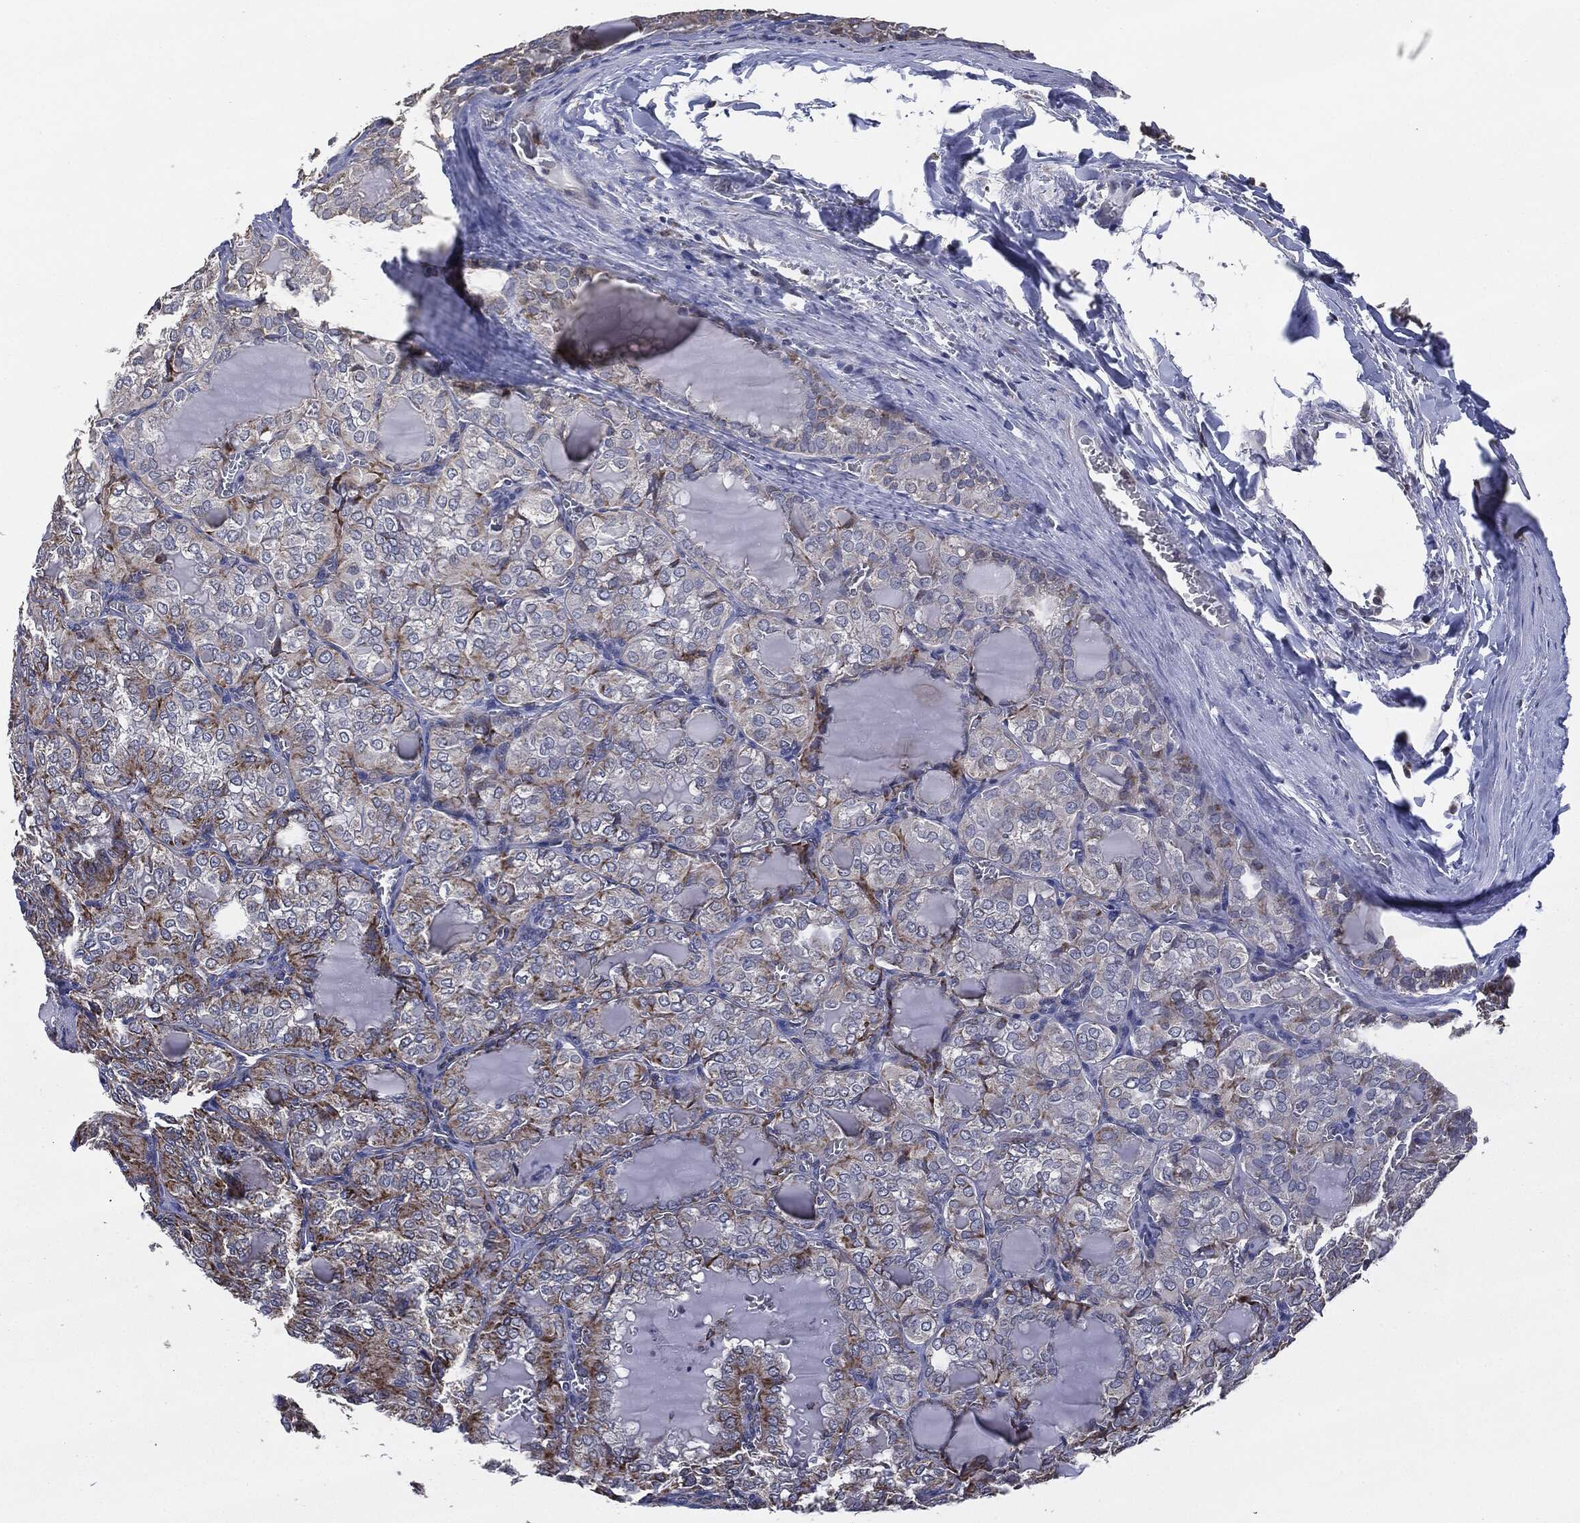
{"staining": {"intensity": "strong", "quantity": "25%-75%", "location": "cytoplasmic/membranous"}, "tissue": "thyroid cancer", "cell_type": "Tumor cells", "image_type": "cancer", "snomed": [{"axis": "morphology", "description": "Papillary adenocarcinoma, NOS"}, {"axis": "topography", "description": "Thyroid gland"}], "caption": "A micrograph of human thyroid papillary adenocarcinoma stained for a protein demonstrates strong cytoplasmic/membranous brown staining in tumor cells. (DAB IHC, brown staining for protein, blue staining for nuclei).", "gene": "NDUFV2", "patient": {"sex": "female", "age": 41}}